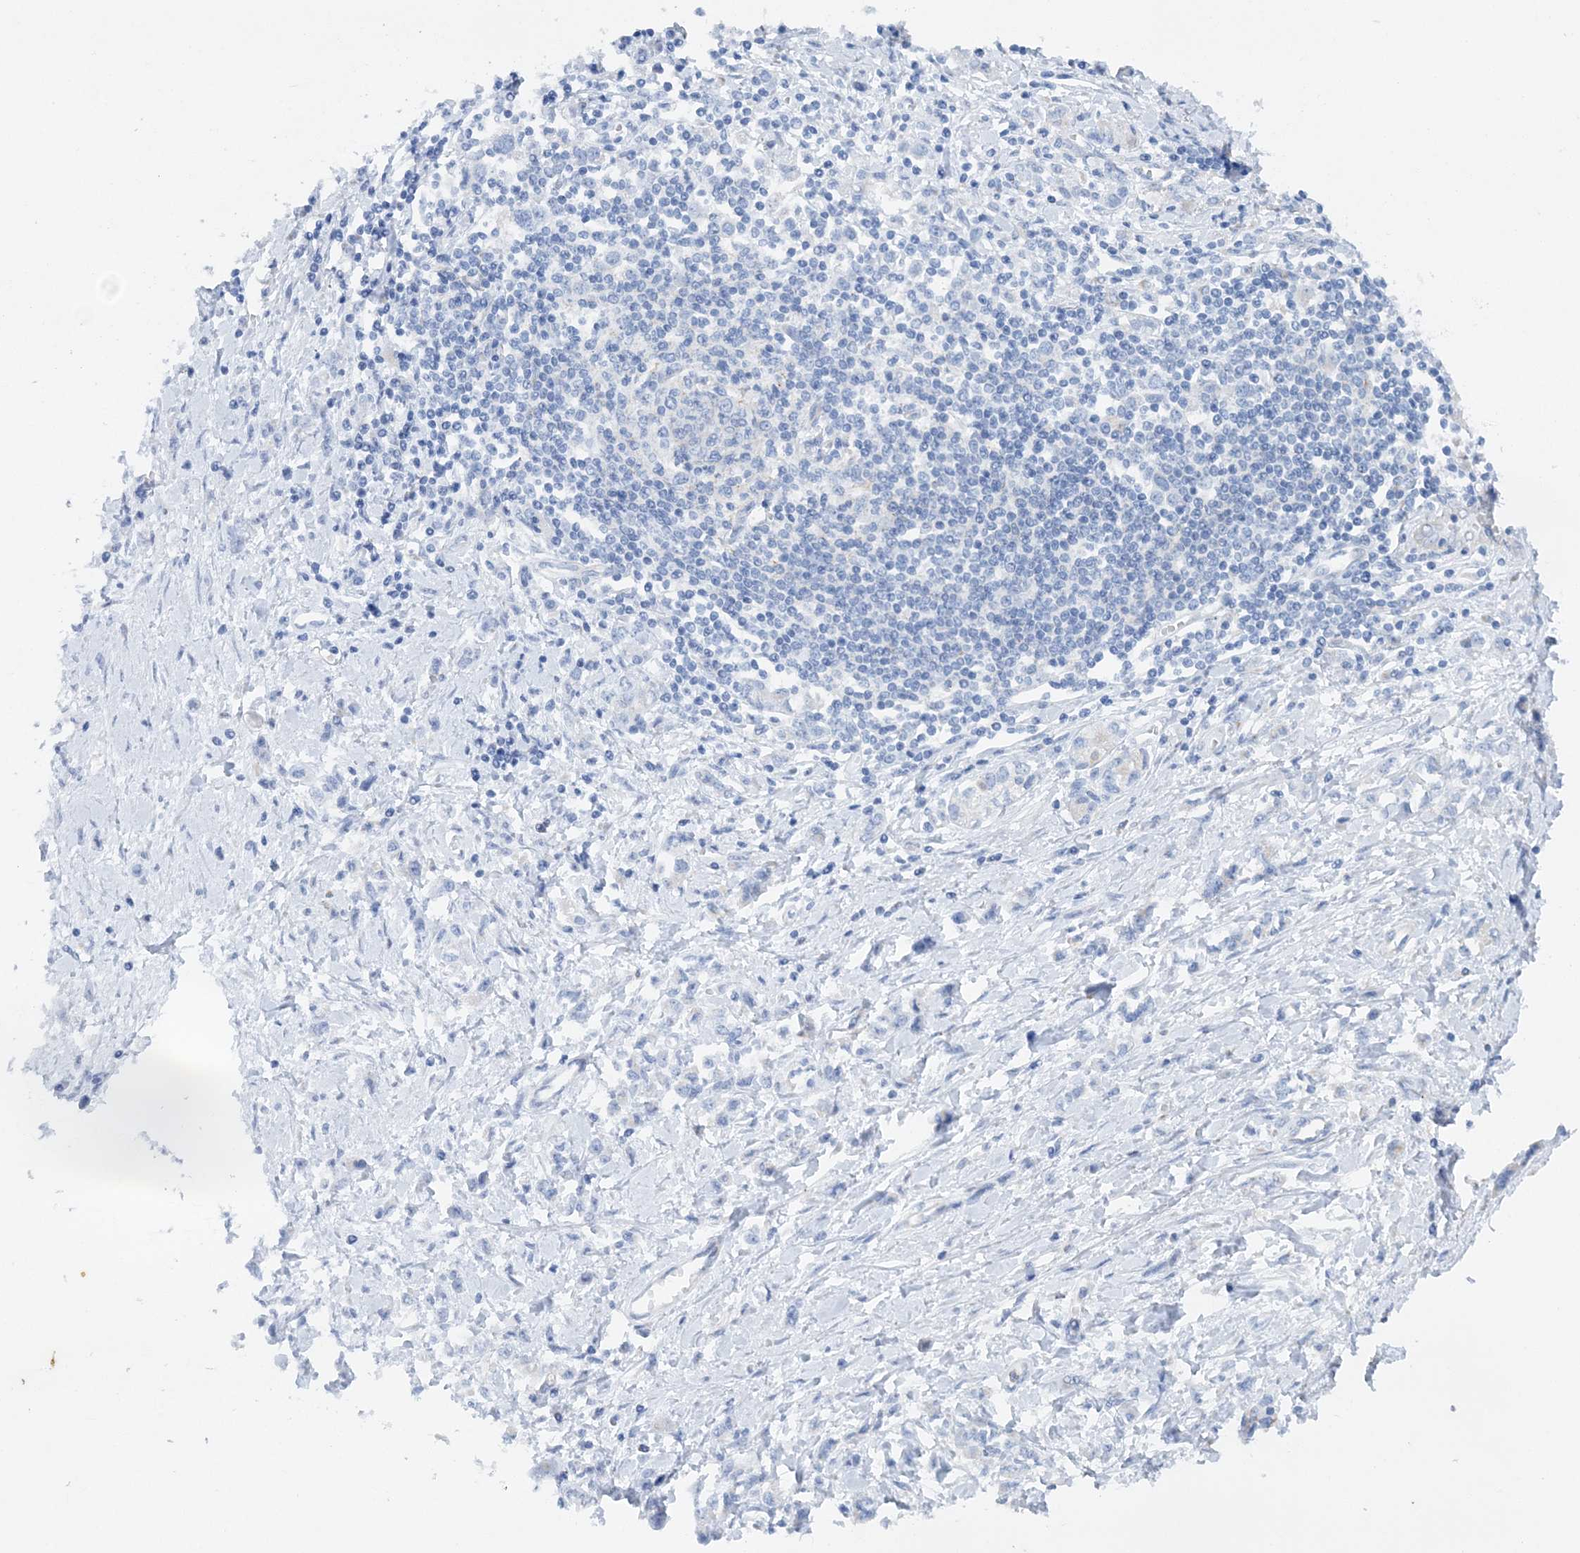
{"staining": {"intensity": "negative", "quantity": "none", "location": "none"}, "tissue": "stomach cancer", "cell_type": "Tumor cells", "image_type": "cancer", "snomed": [{"axis": "morphology", "description": "Adenocarcinoma, NOS"}, {"axis": "topography", "description": "Stomach"}], "caption": "Human stomach cancer (adenocarcinoma) stained for a protein using IHC reveals no staining in tumor cells.", "gene": "PTTG1IP", "patient": {"sex": "female", "age": 76}}